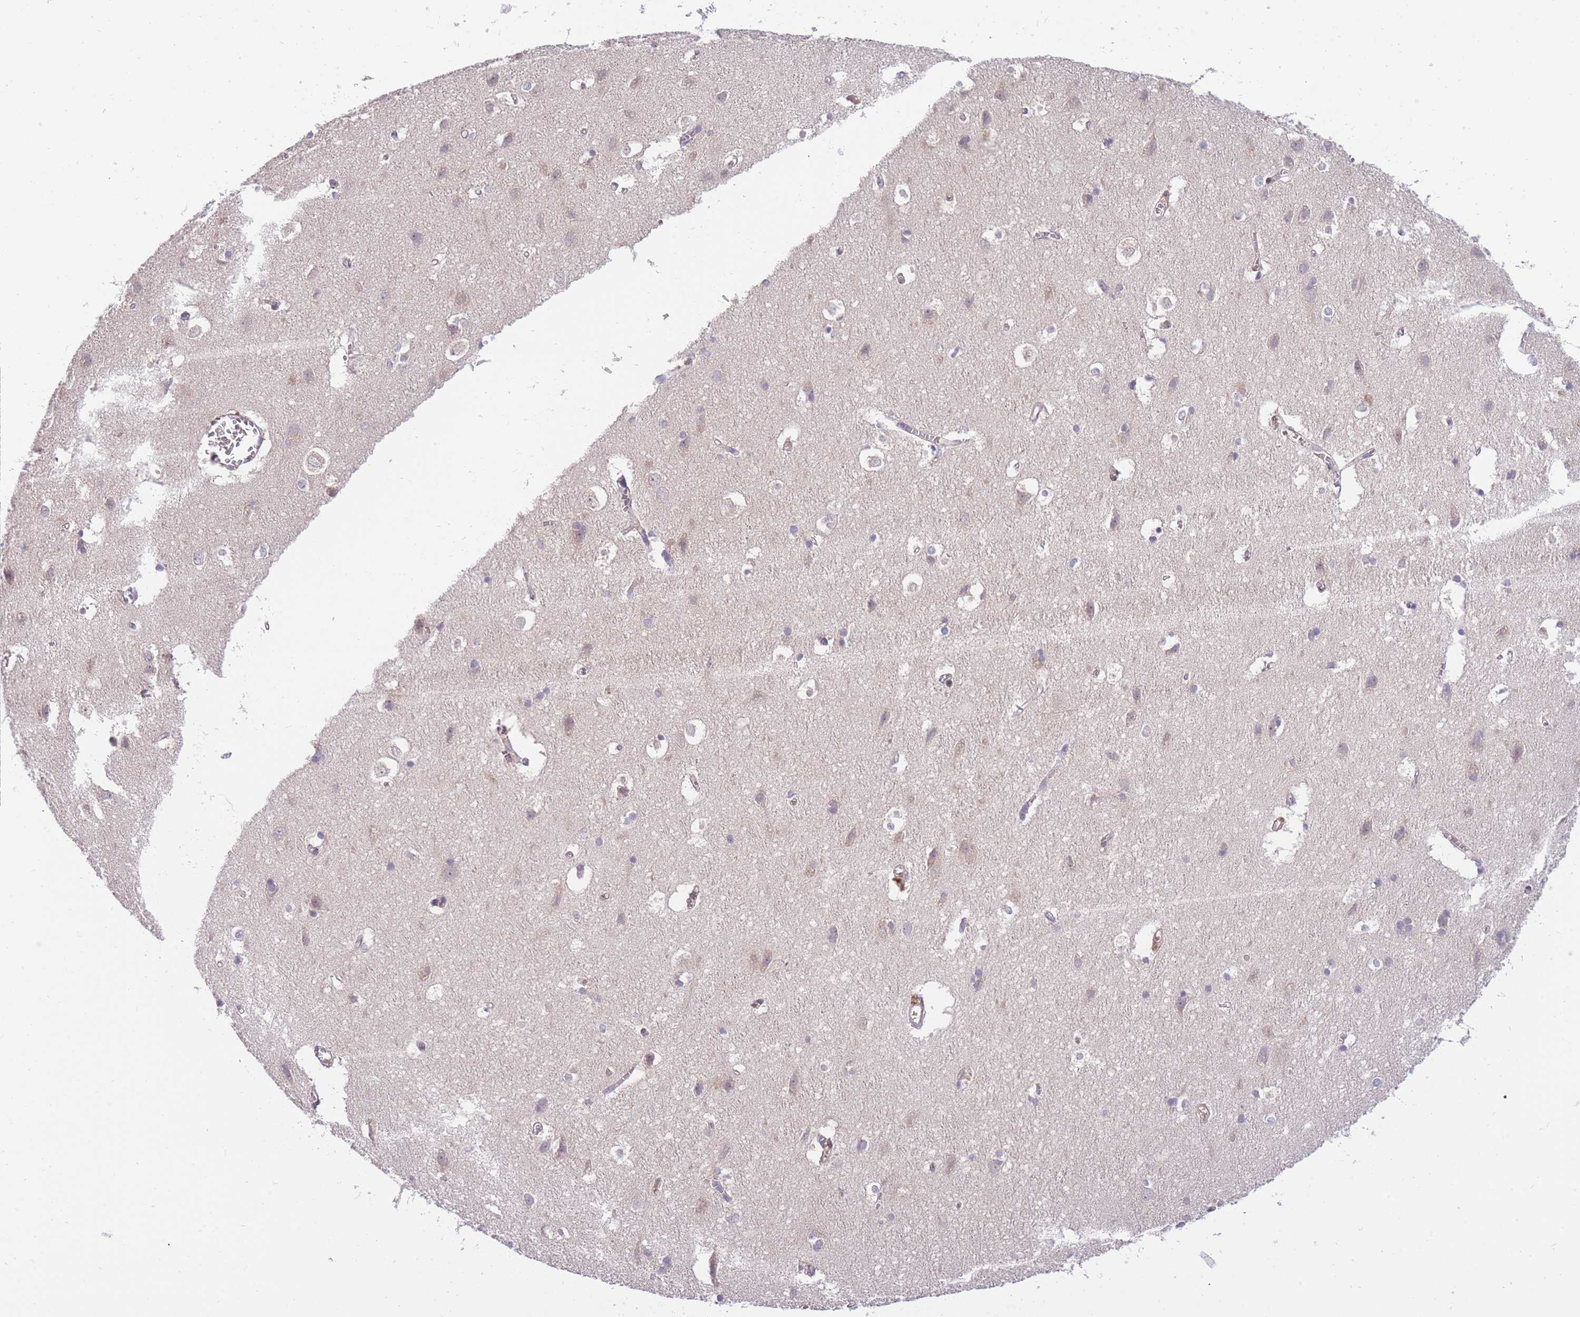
{"staining": {"intensity": "weak", "quantity": ">75%", "location": "cytoplasmic/membranous"}, "tissue": "cerebral cortex", "cell_type": "Endothelial cells", "image_type": "normal", "snomed": [{"axis": "morphology", "description": "Normal tissue, NOS"}, {"axis": "topography", "description": "Cerebral cortex"}], "caption": "Endothelial cells exhibit low levels of weak cytoplasmic/membranous expression in about >75% of cells in normal human cerebral cortex.", "gene": "CRYGN", "patient": {"sex": "male", "age": 54}}